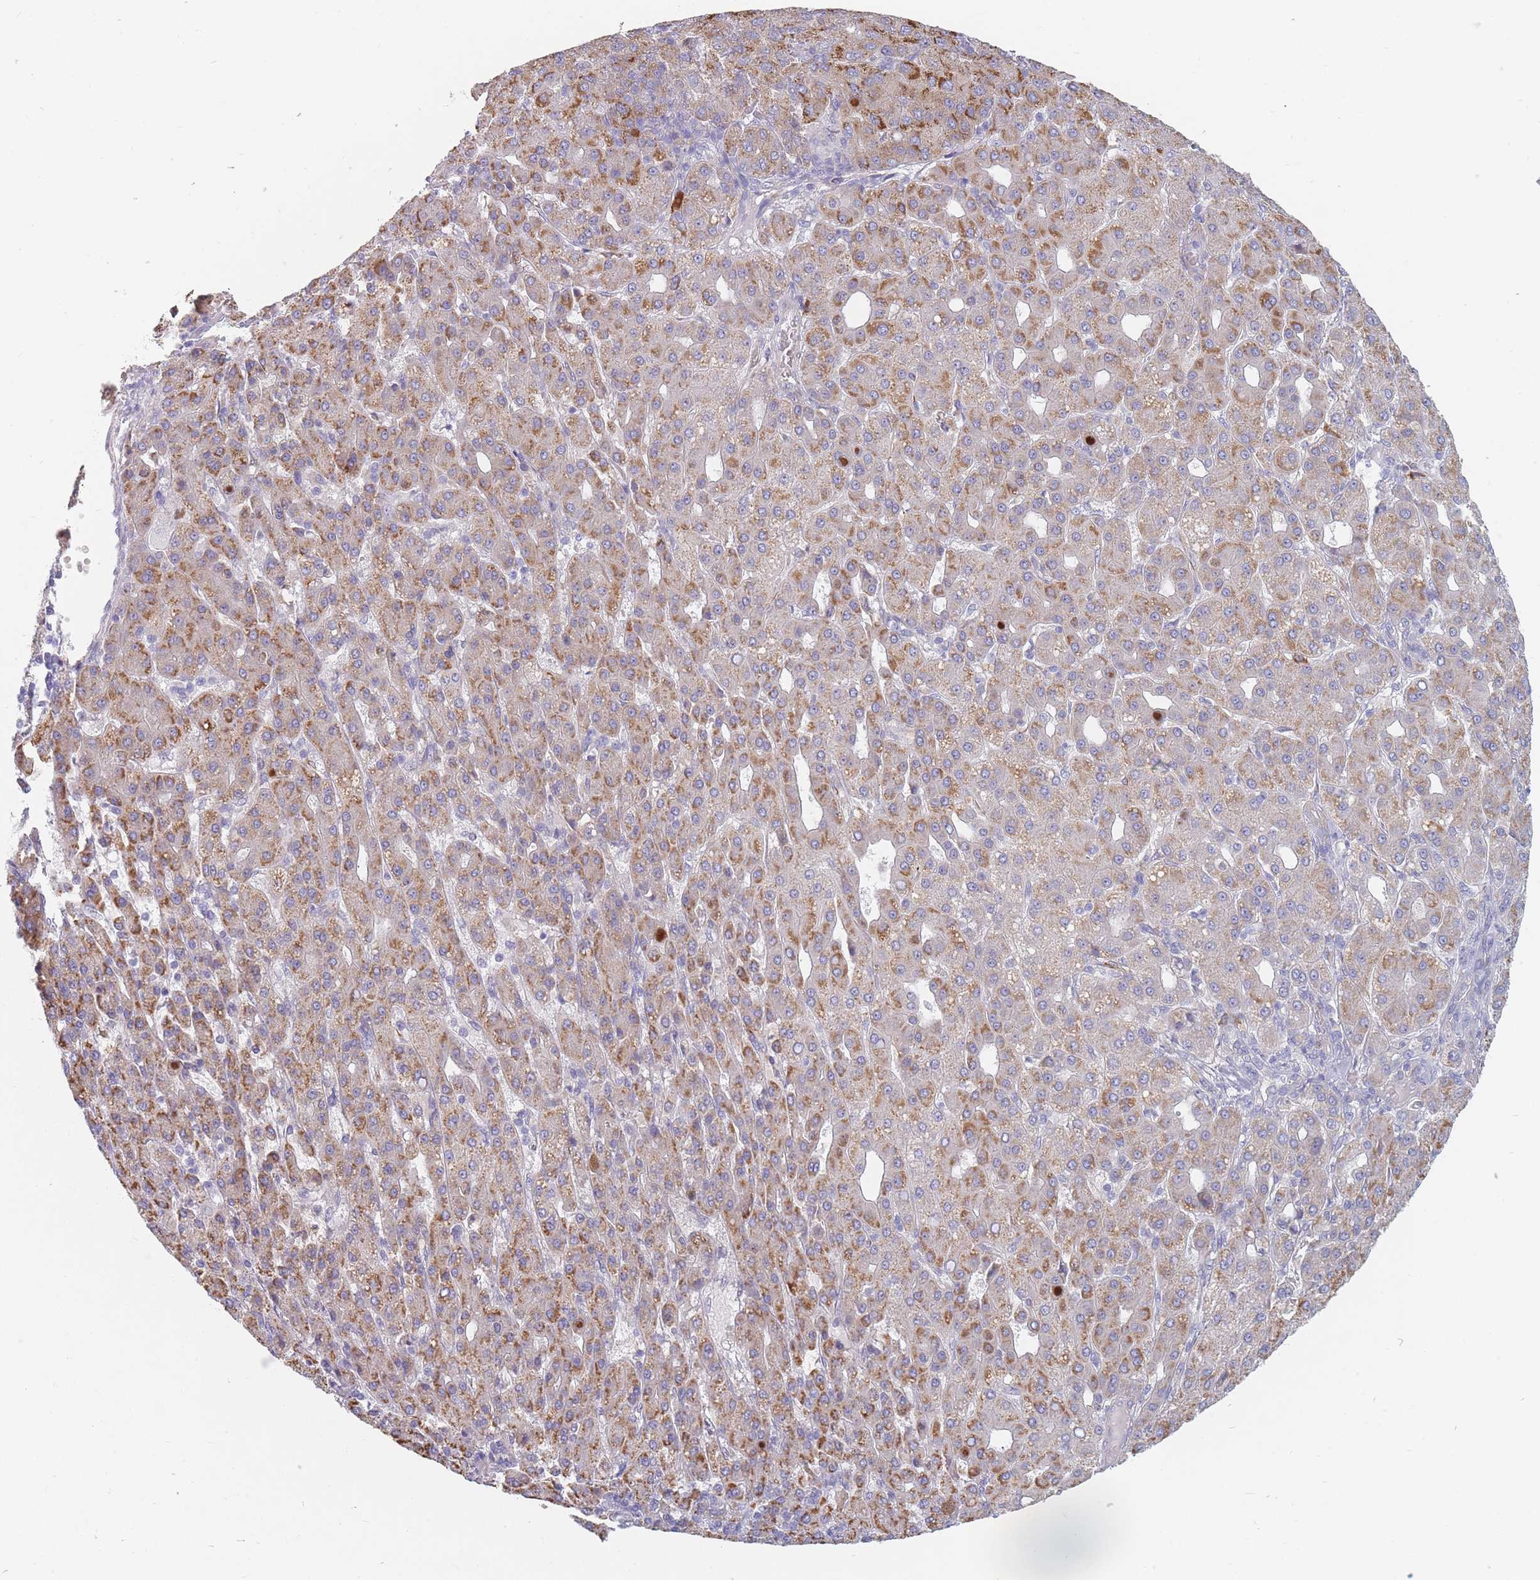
{"staining": {"intensity": "moderate", "quantity": ">75%", "location": "cytoplasmic/membranous"}, "tissue": "liver cancer", "cell_type": "Tumor cells", "image_type": "cancer", "snomed": [{"axis": "morphology", "description": "Carcinoma, Hepatocellular, NOS"}, {"axis": "topography", "description": "Liver"}], "caption": "High-power microscopy captured an immunohistochemistry histopathology image of liver hepatocellular carcinoma, revealing moderate cytoplasmic/membranous expression in about >75% of tumor cells. Immunohistochemistry (ihc) stains the protein of interest in brown and the nuclei are stained blue.", "gene": "ERBIN", "patient": {"sex": "male", "age": 65}}